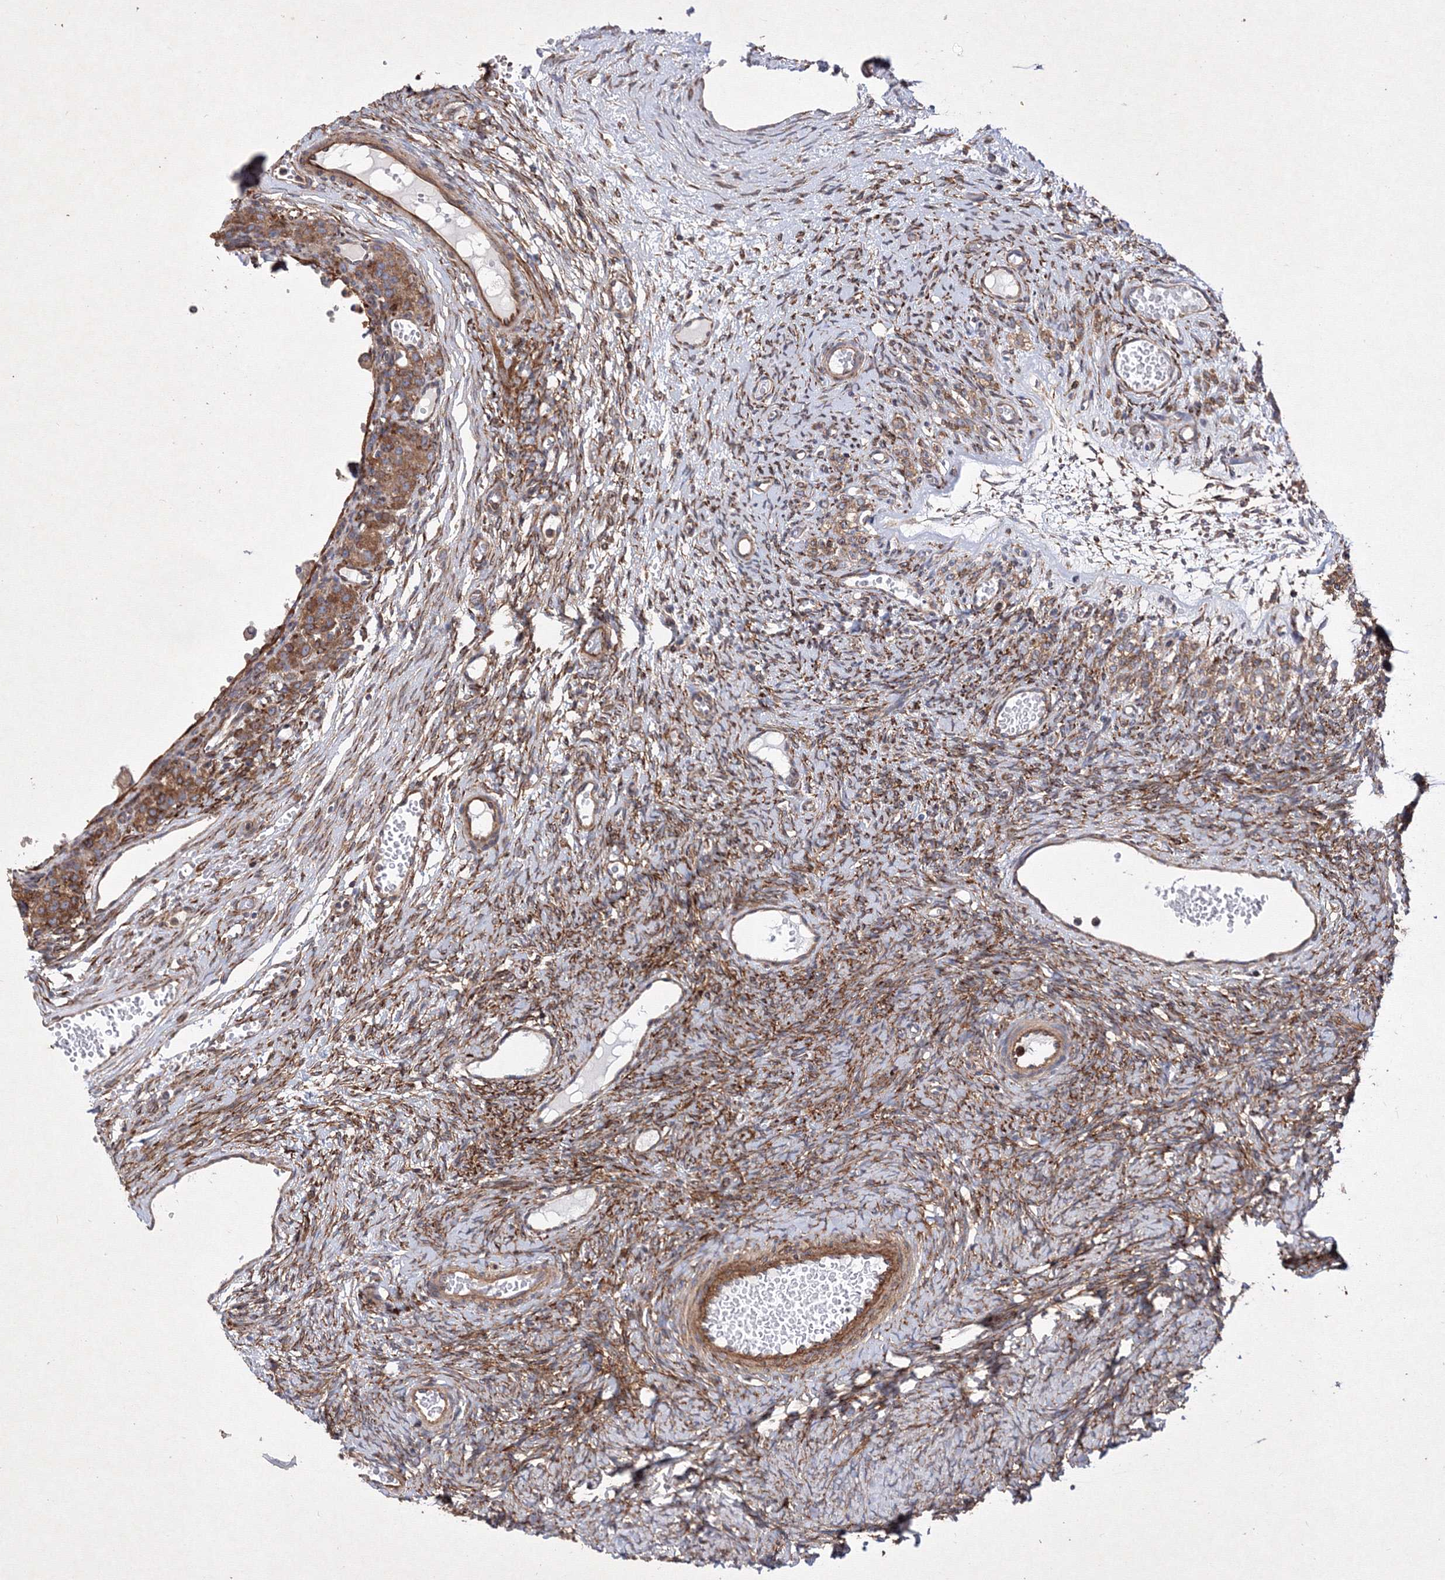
{"staining": {"intensity": "moderate", "quantity": ">75%", "location": "cytoplasmic/membranous"}, "tissue": "ovary", "cell_type": "Ovarian stroma cells", "image_type": "normal", "snomed": [{"axis": "morphology", "description": "Adenocarcinoma, NOS"}, {"axis": "topography", "description": "Endometrium"}], "caption": "Brown immunohistochemical staining in normal ovary demonstrates moderate cytoplasmic/membranous positivity in approximately >75% of ovarian stroma cells.", "gene": "SNX18", "patient": {"sex": "female", "age": 32}}